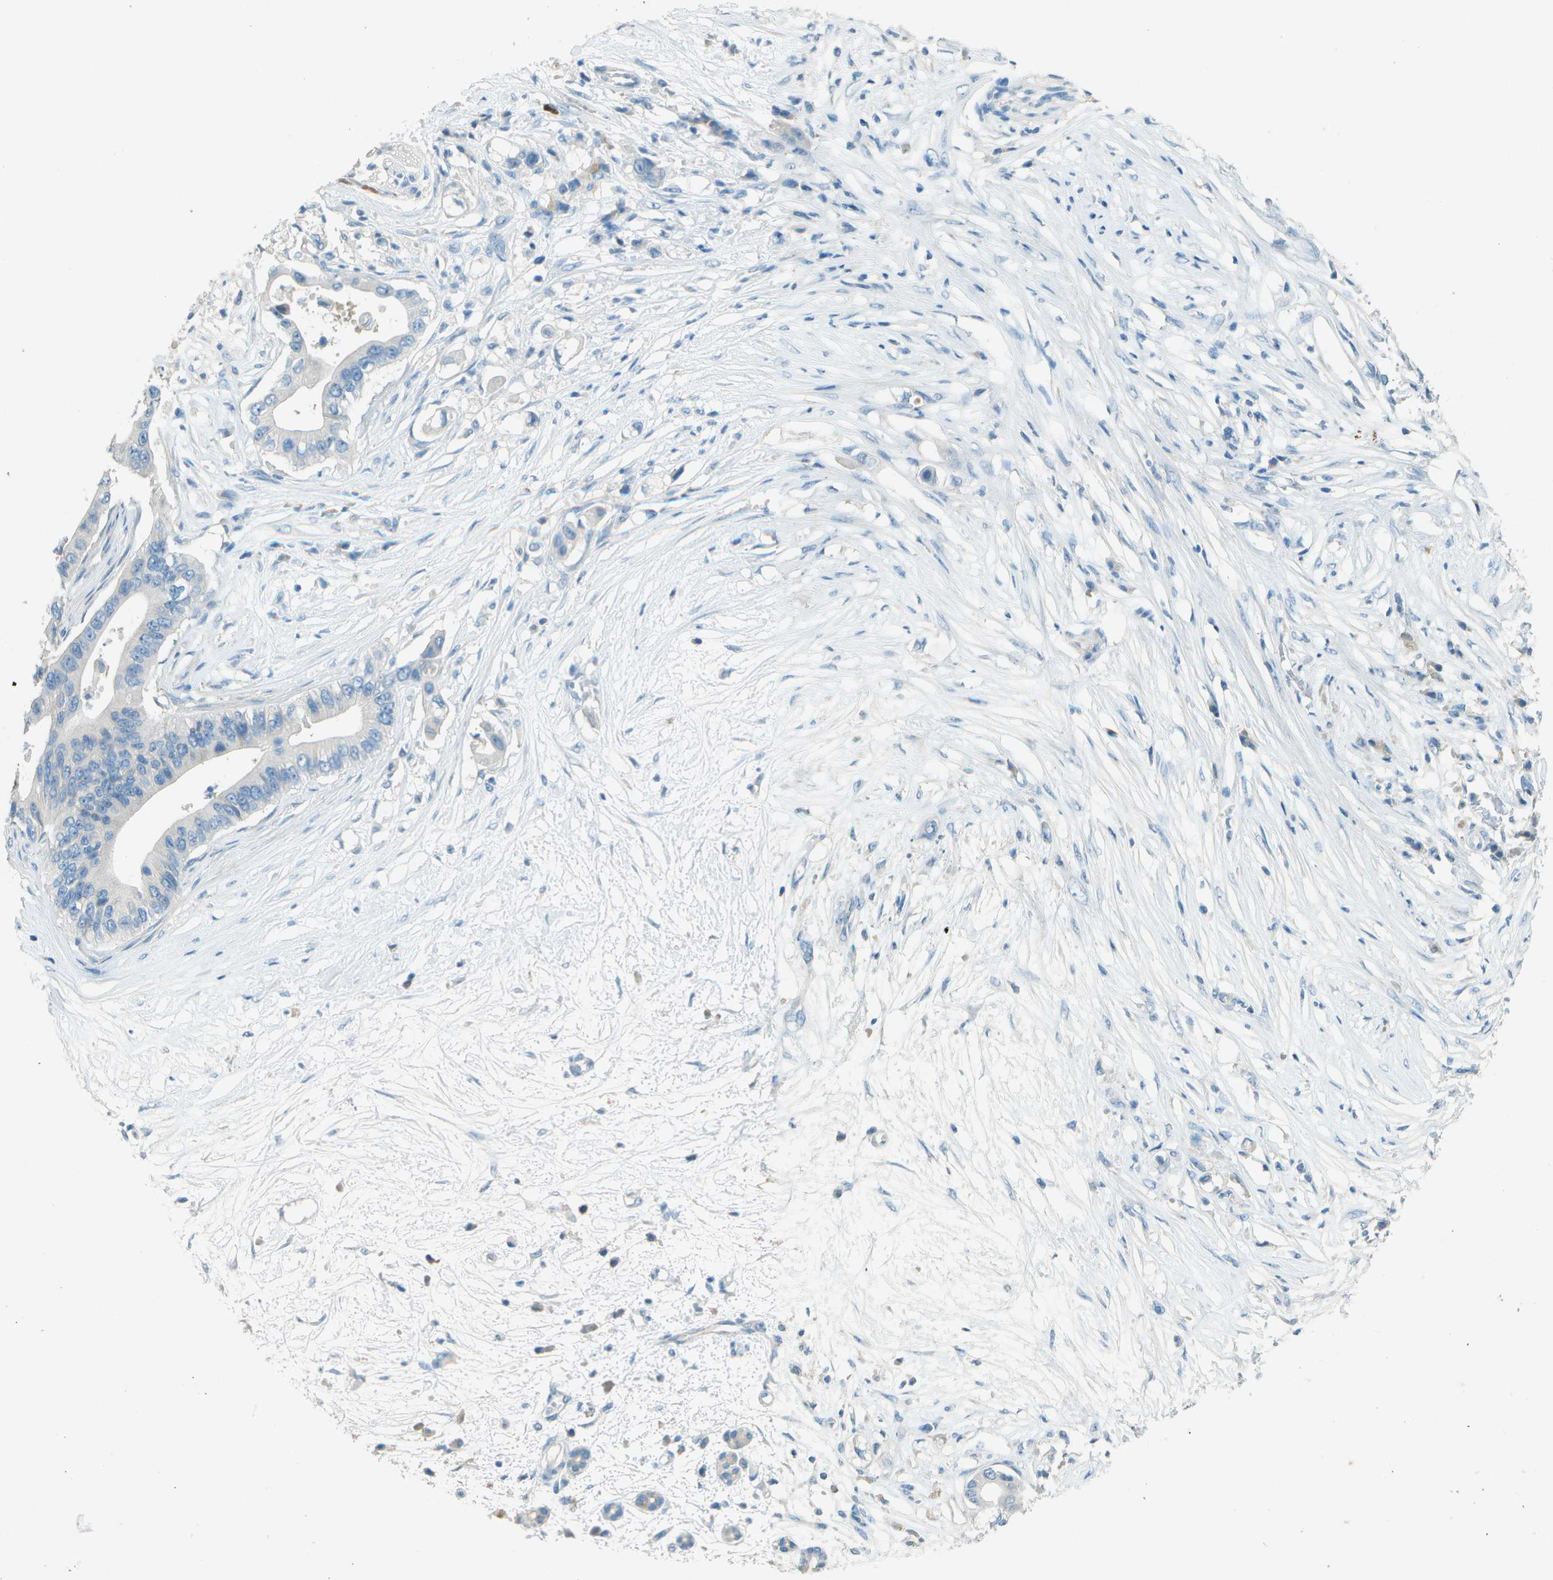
{"staining": {"intensity": "negative", "quantity": "none", "location": "none"}, "tissue": "pancreatic cancer", "cell_type": "Tumor cells", "image_type": "cancer", "snomed": [{"axis": "morphology", "description": "Adenocarcinoma, NOS"}, {"axis": "topography", "description": "Pancreas"}], "caption": "The IHC micrograph has no significant staining in tumor cells of adenocarcinoma (pancreatic) tissue.", "gene": "LGI2", "patient": {"sex": "male", "age": 77}}